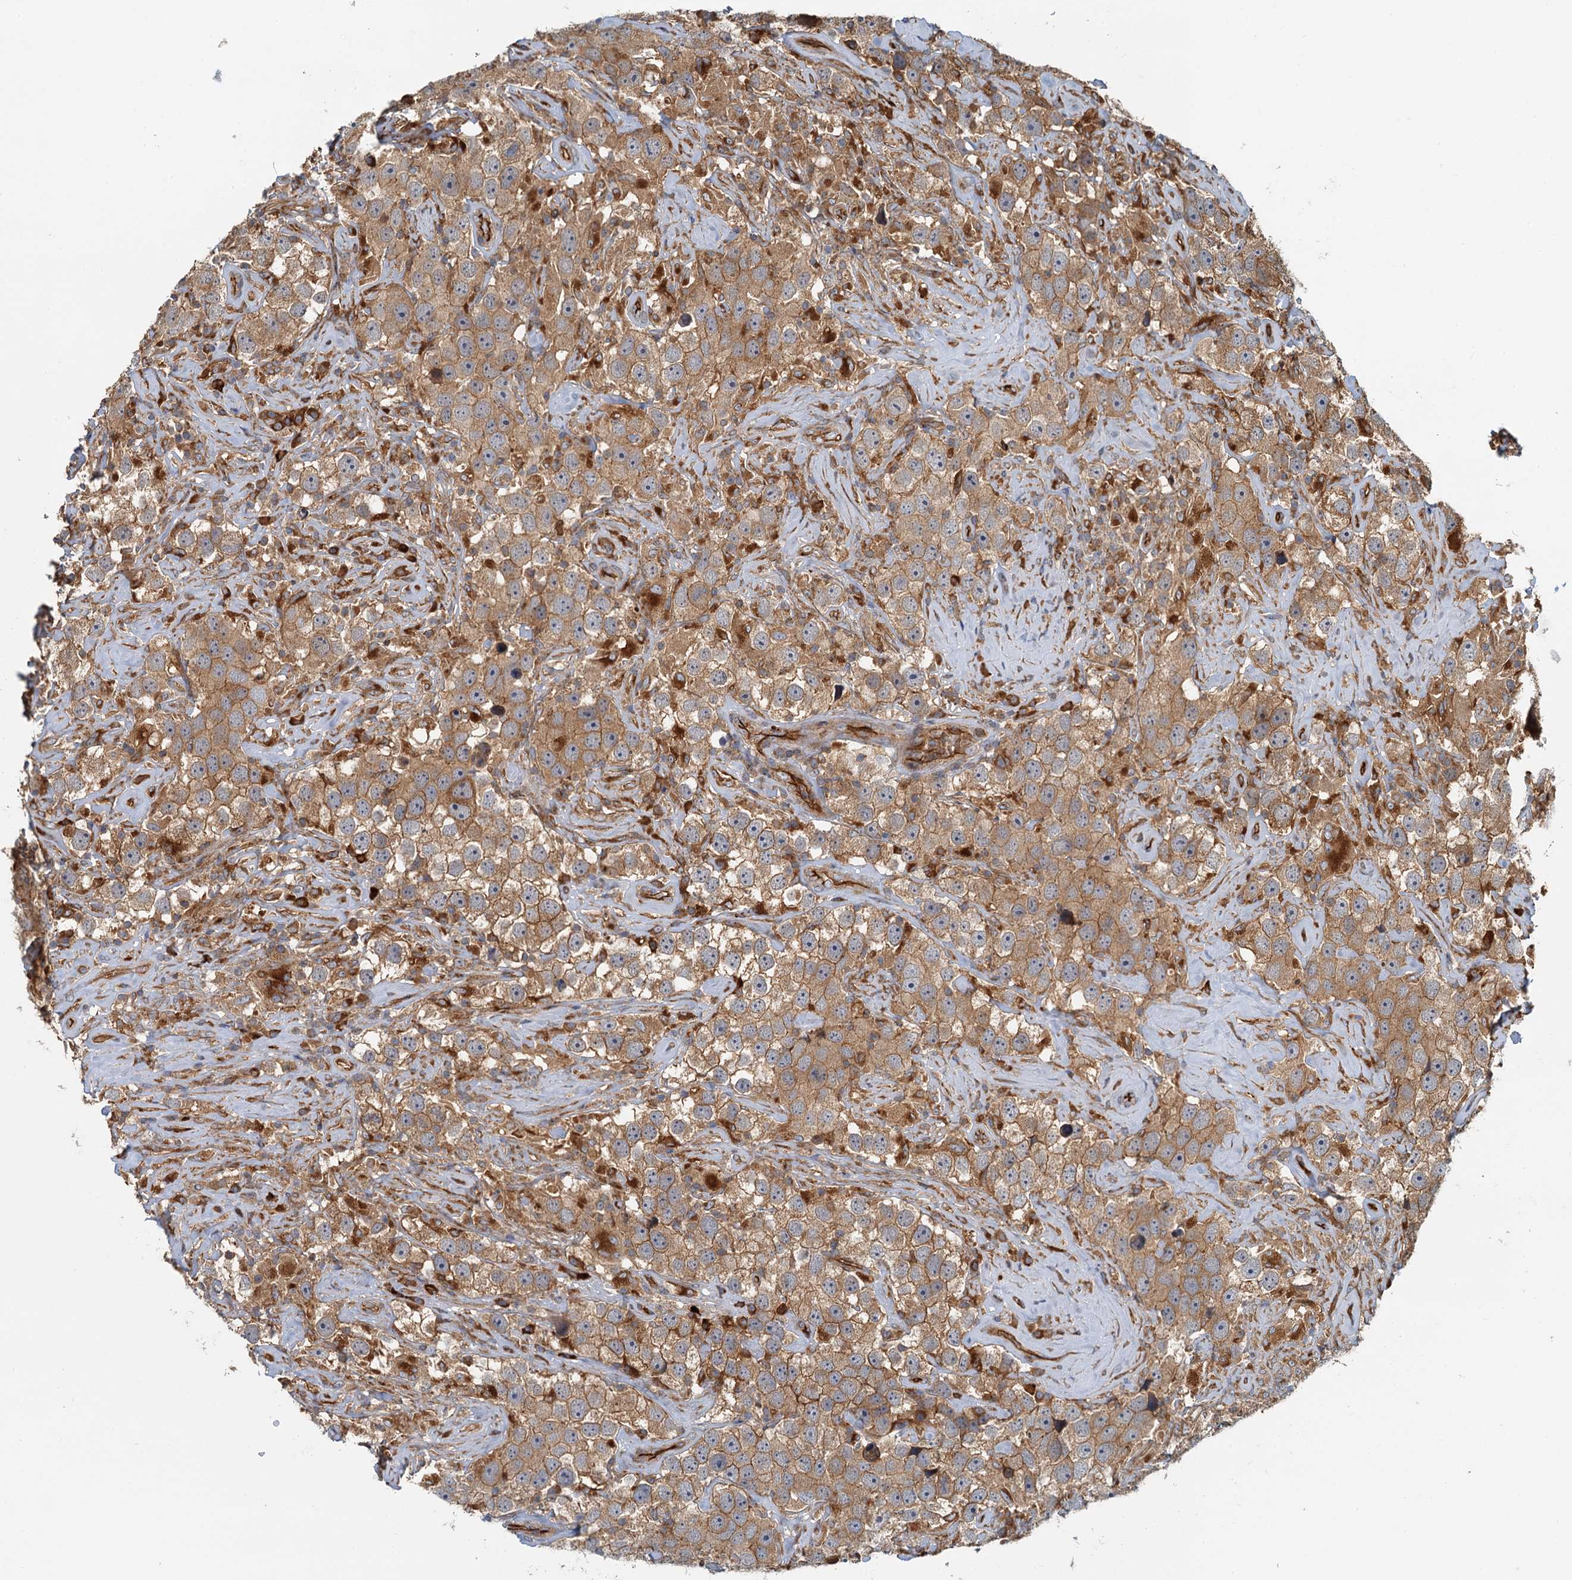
{"staining": {"intensity": "moderate", "quantity": ">75%", "location": "cytoplasmic/membranous"}, "tissue": "testis cancer", "cell_type": "Tumor cells", "image_type": "cancer", "snomed": [{"axis": "morphology", "description": "Seminoma, NOS"}, {"axis": "topography", "description": "Testis"}], "caption": "Protein staining displays moderate cytoplasmic/membranous positivity in about >75% of tumor cells in testis cancer. Nuclei are stained in blue.", "gene": "NIPAL3", "patient": {"sex": "male", "age": 49}}